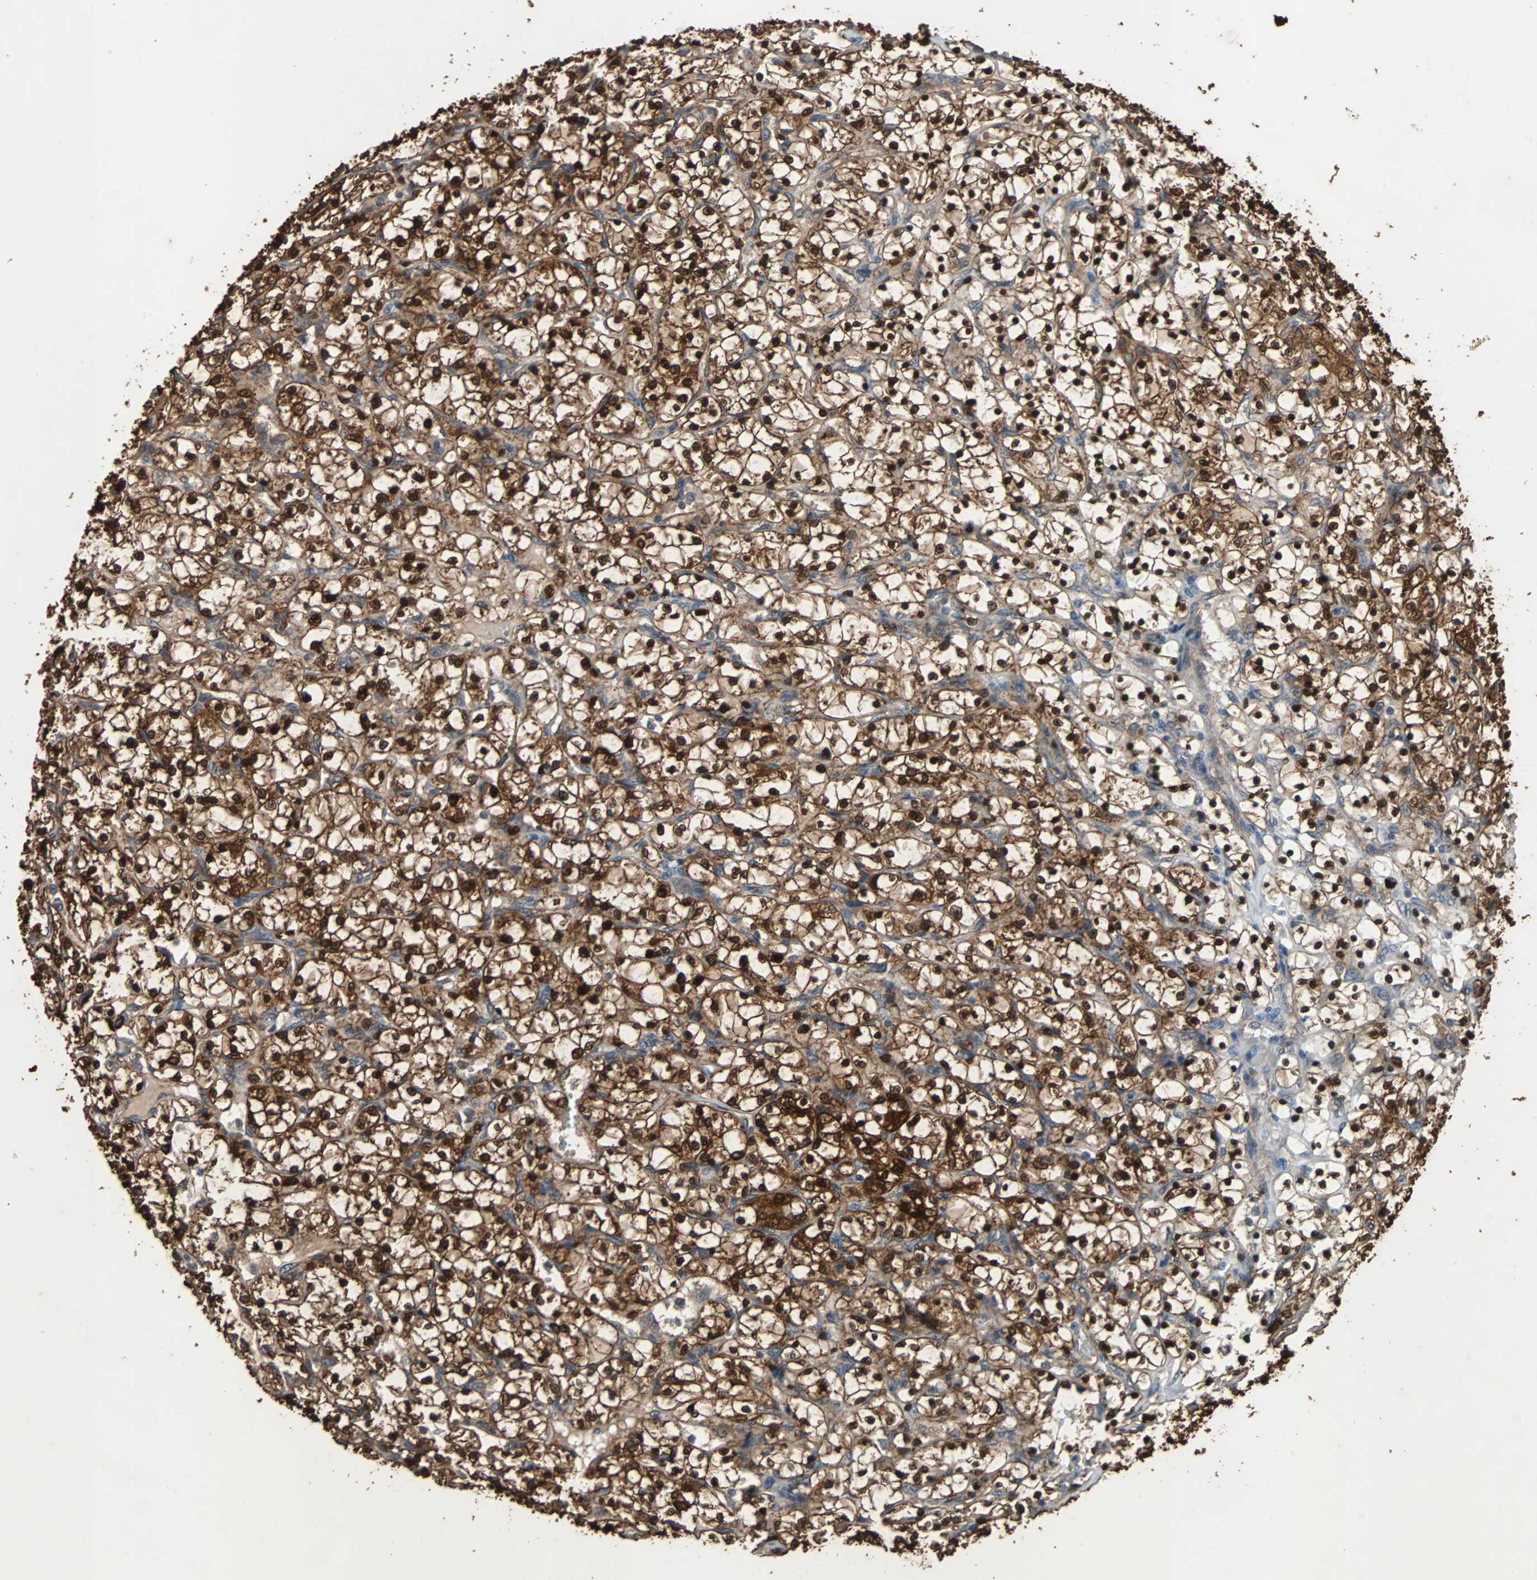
{"staining": {"intensity": "strong", "quantity": ">75%", "location": "cytoplasmic/membranous,nuclear"}, "tissue": "renal cancer", "cell_type": "Tumor cells", "image_type": "cancer", "snomed": [{"axis": "morphology", "description": "Adenocarcinoma, NOS"}, {"axis": "topography", "description": "Kidney"}], "caption": "Strong cytoplasmic/membranous and nuclear protein expression is appreciated in approximately >75% of tumor cells in renal cancer.", "gene": "NDRG1", "patient": {"sex": "female", "age": 69}}